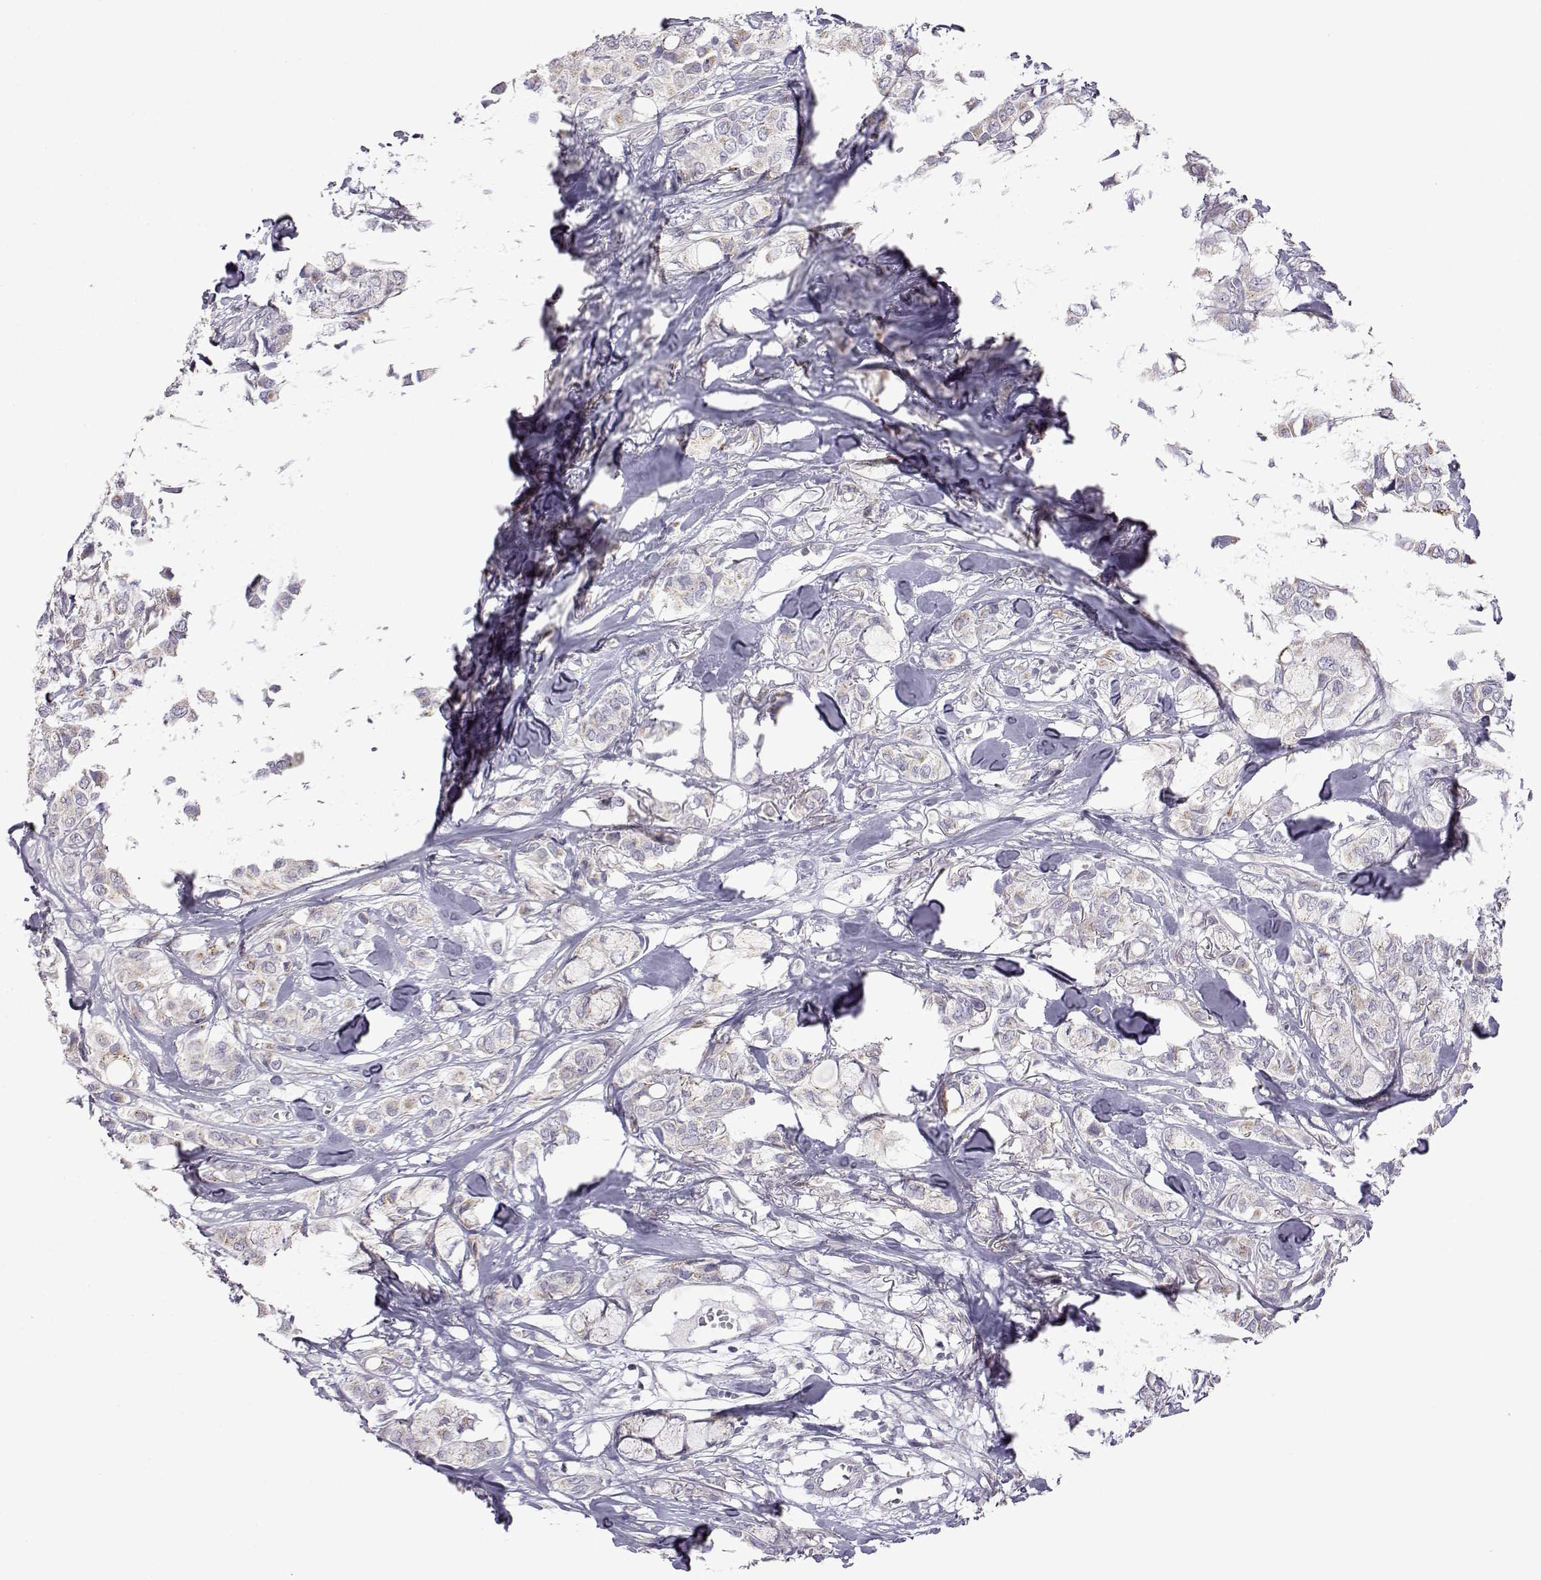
{"staining": {"intensity": "negative", "quantity": "none", "location": "none"}, "tissue": "breast cancer", "cell_type": "Tumor cells", "image_type": "cancer", "snomed": [{"axis": "morphology", "description": "Duct carcinoma"}, {"axis": "topography", "description": "Breast"}], "caption": "DAB immunohistochemical staining of human invasive ductal carcinoma (breast) reveals no significant staining in tumor cells. The staining was performed using DAB to visualize the protein expression in brown, while the nuclei were stained in blue with hematoxylin (Magnification: 20x).", "gene": "VGF", "patient": {"sex": "female", "age": 85}}